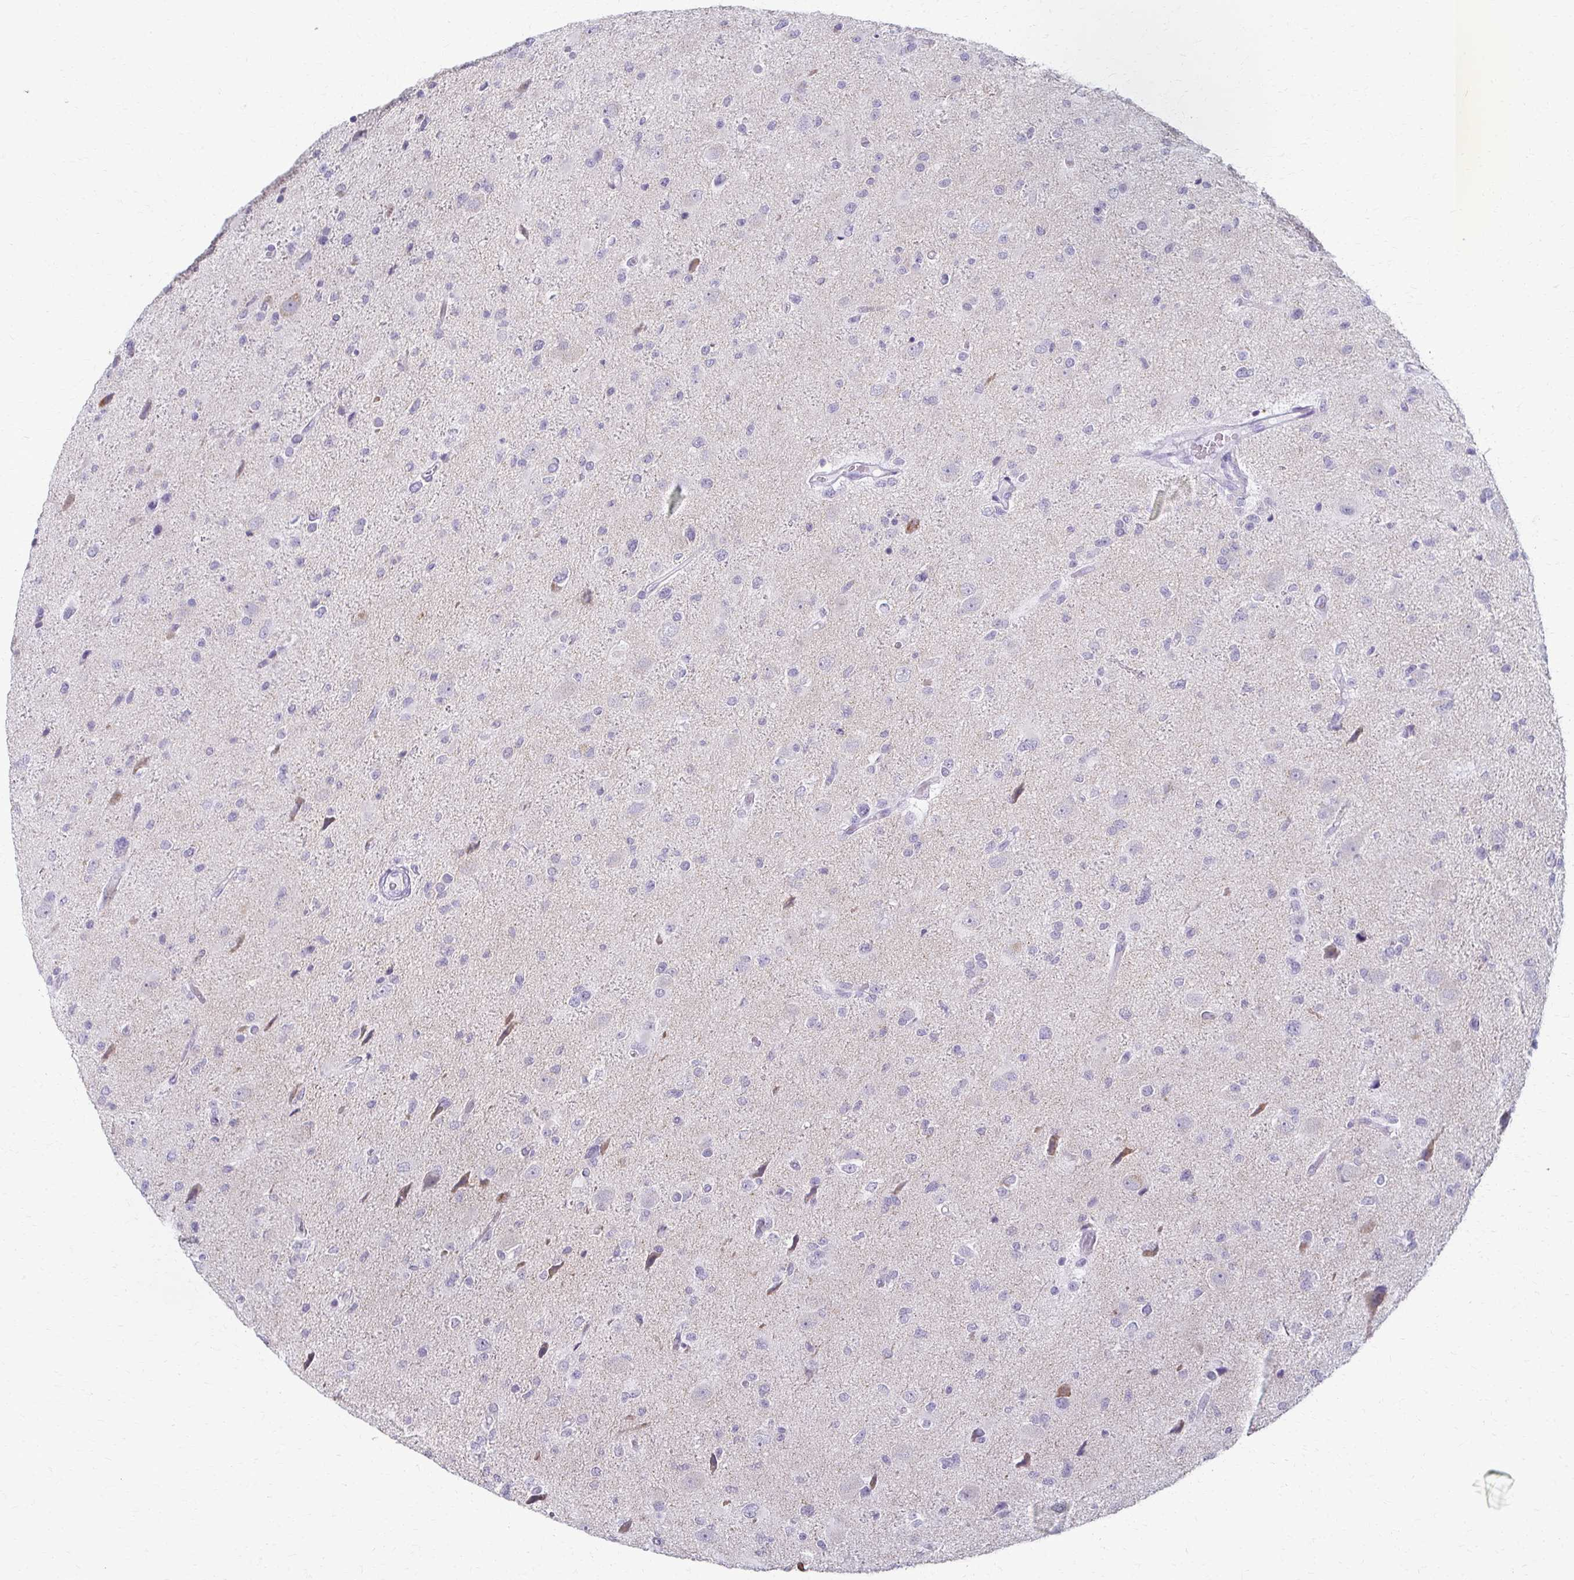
{"staining": {"intensity": "negative", "quantity": "none", "location": "none"}, "tissue": "glioma", "cell_type": "Tumor cells", "image_type": "cancer", "snomed": [{"axis": "morphology", "description": "Glioma, malignant, Low grade"}, {"axis": "topography", "description": "Brain"}], "caption": "DAB immunohistochemical staining of human glioma reveals no significant positivity in tumor cells.", "gene": "FCGR2B", "patient": {"sex": "female", "age": 32}}